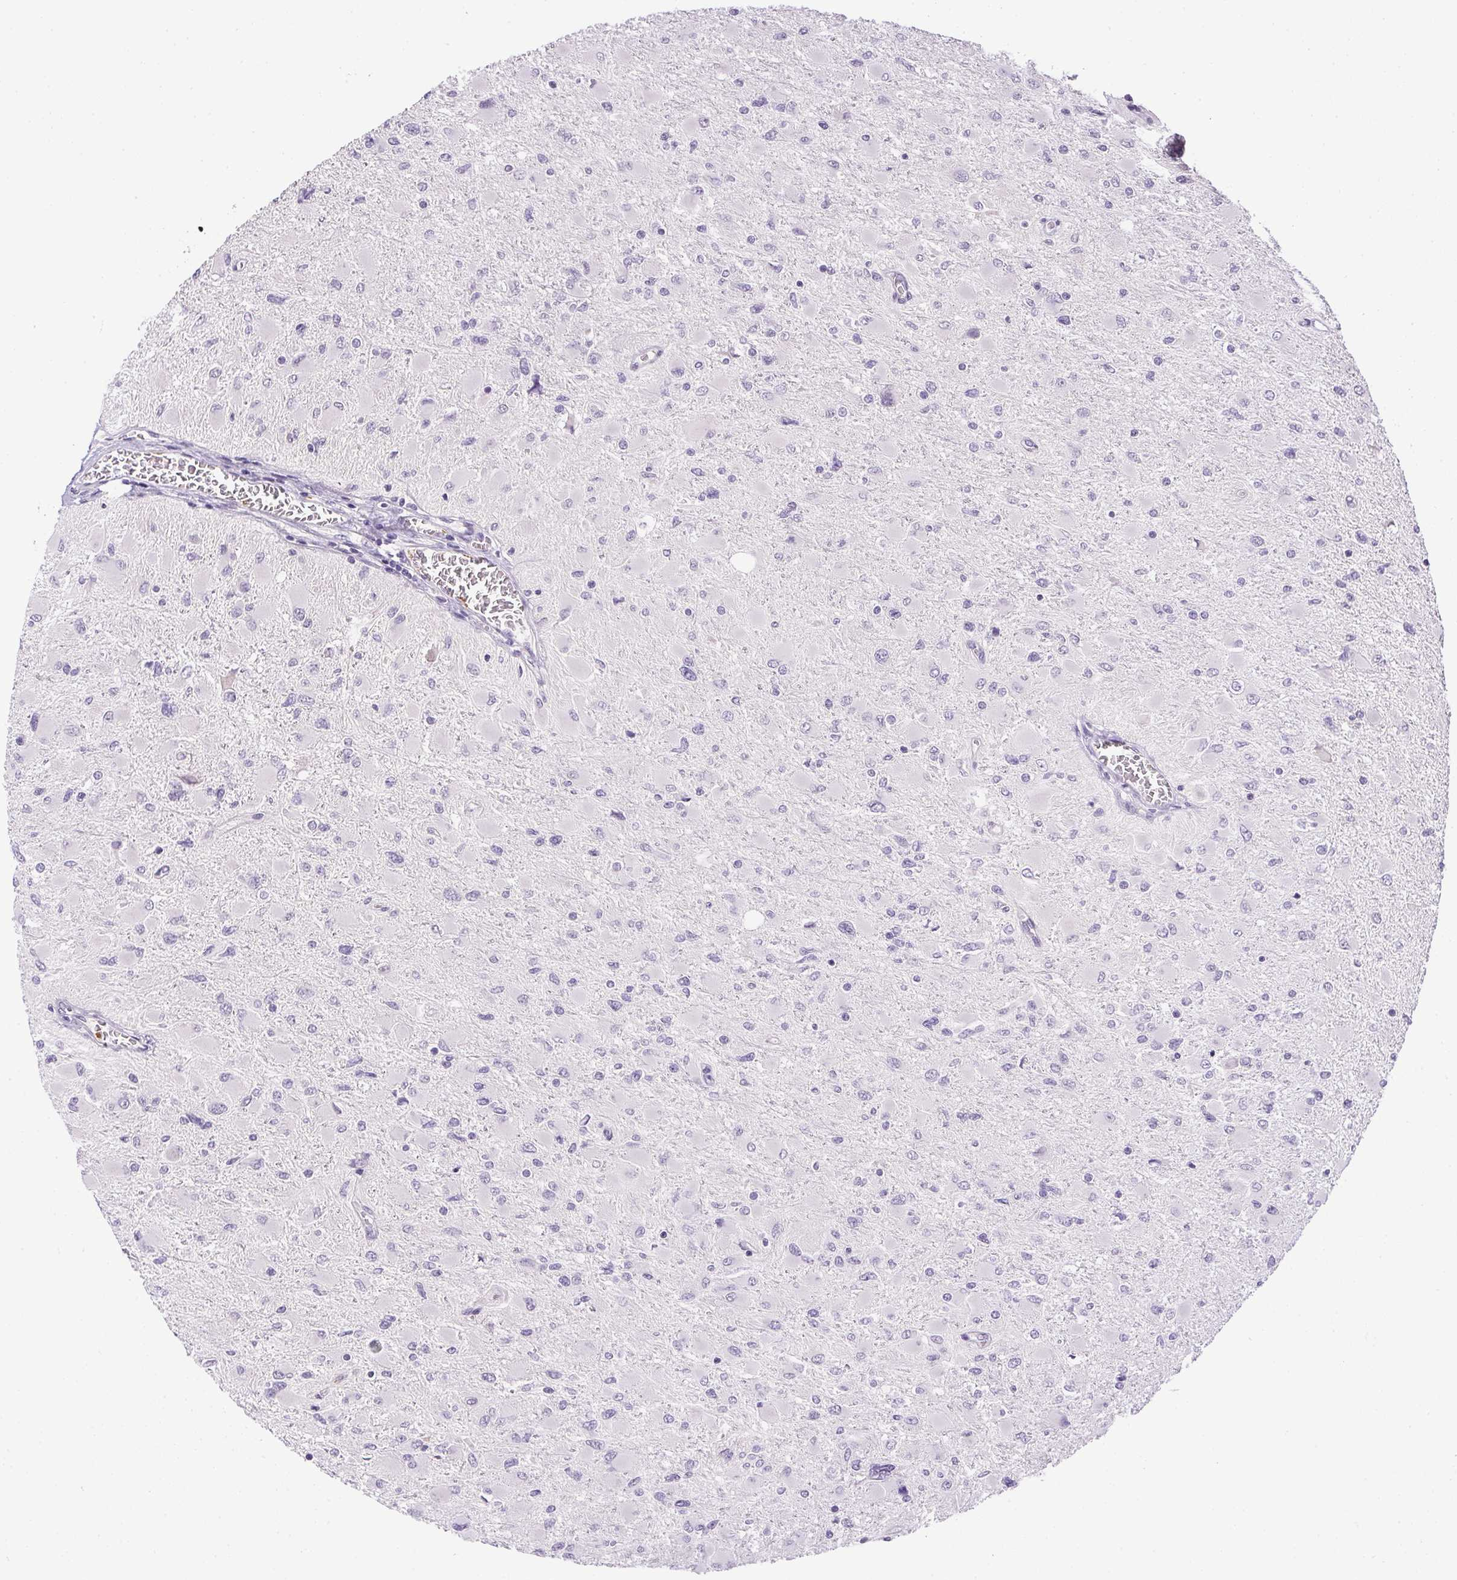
{"staining": {"intensity": "negative", "quantity": "none", "location": "none"}, "tissue": "glioma", "cell_type": "Tumor cells", "image_type": "cancer", "snomed": [{"axis": "morphology", "description": "Glioma, malignant, High grade"}, {"axis": "topography", "description": "Cerebral cortex"}], "caption": "High magnification brightfield microscopy of malignant high-grade glioma stained with DAB (3,3'-diaminobenzidine) (brown) and counterstained with hematoxylin (blue): tumor cells show no significant expression. (Immunohistochemistry (ihc), brightfield microscopy, high magnification).", "gene": "PRL", "patient": {"sex": "female", "age": 36}}